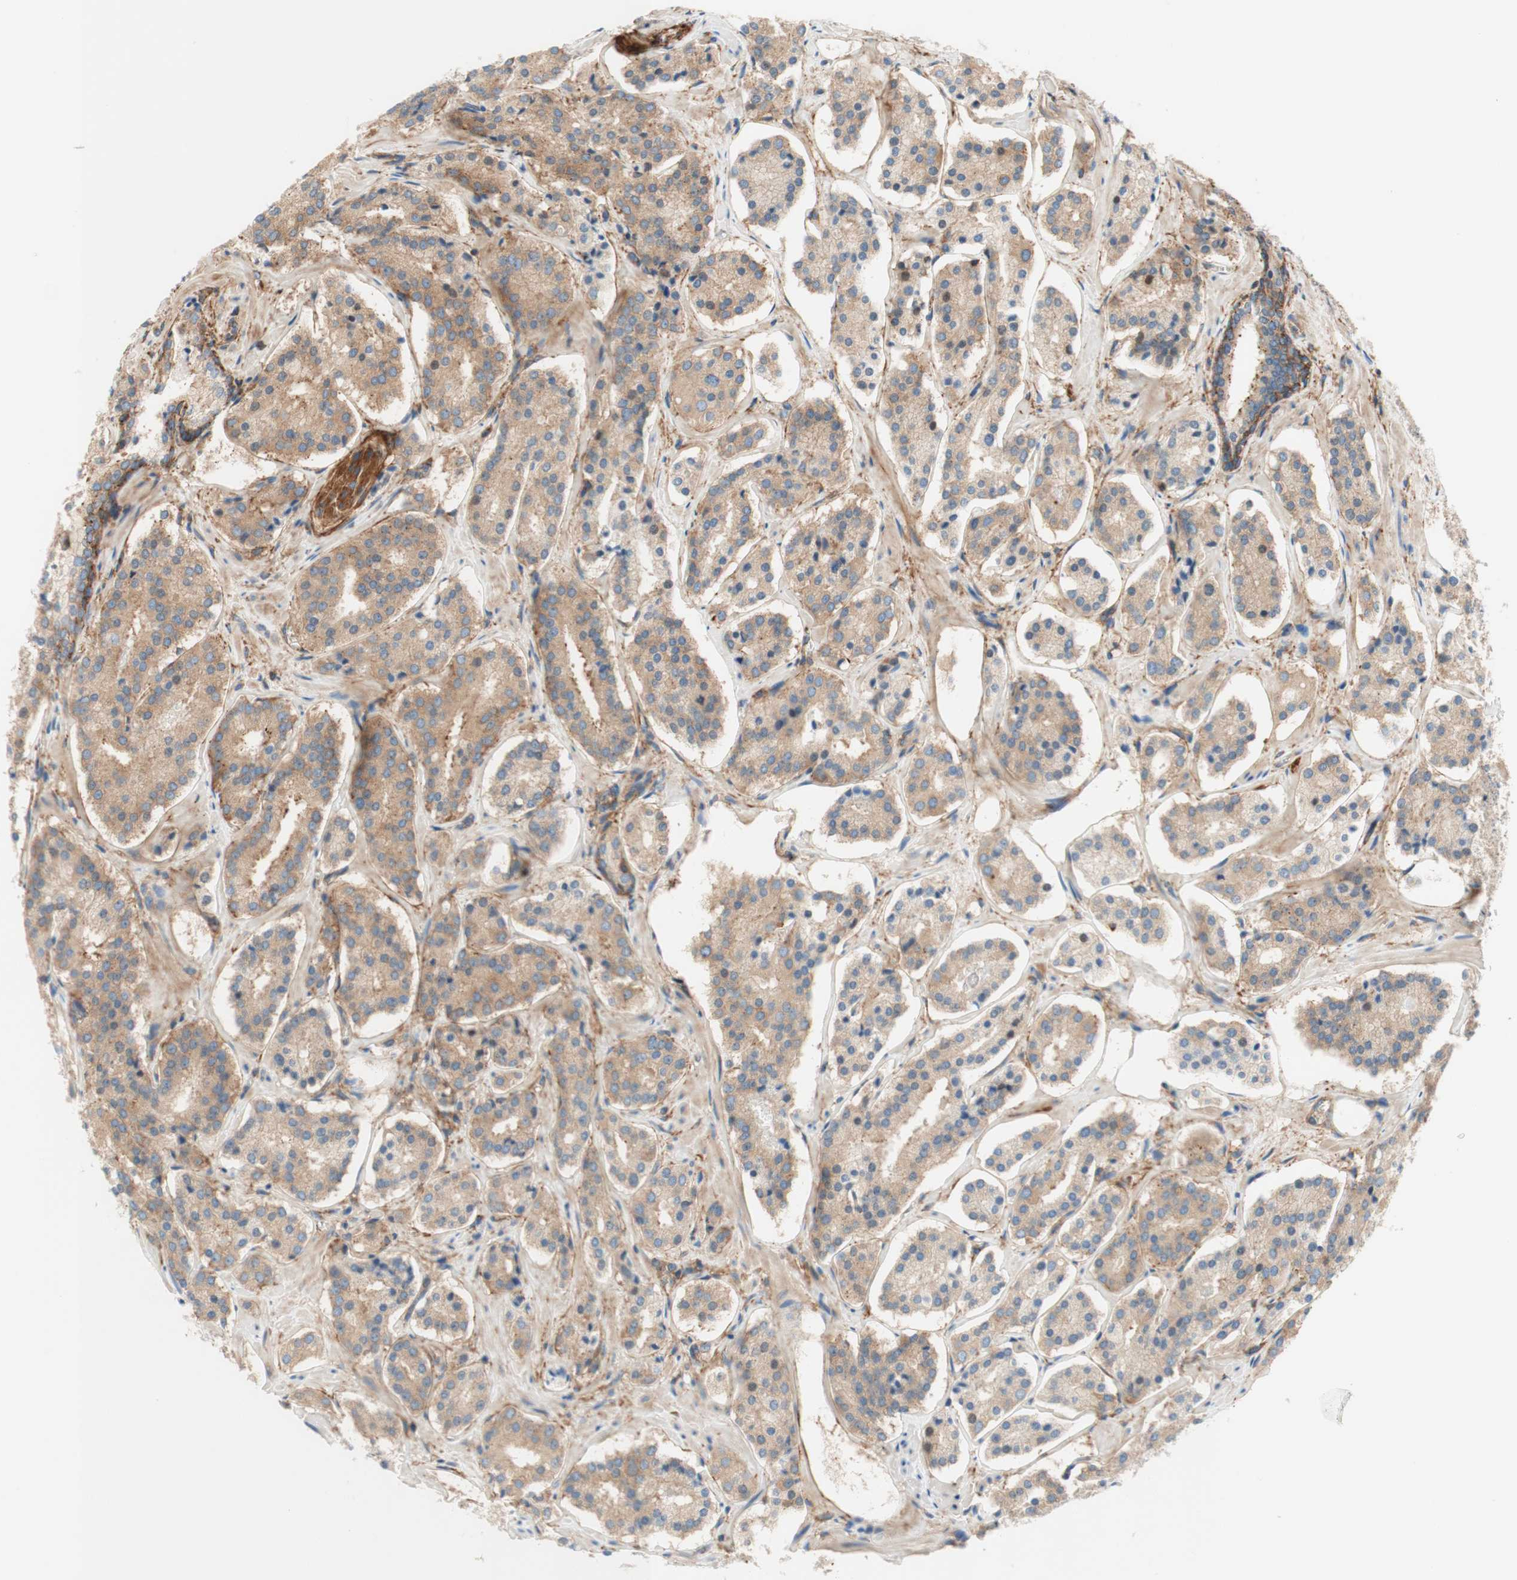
{"staining": {"intensity": "moderate", "quantity": ">75%", "location": "cytoplasmic/membranous"}, "tissue": "prostate cancer", "cell_type": "Tumor cells", "image_type": "cancer", "snomed": [{"axis": "morphology", "description": "Adenocarcinoma, High grade"}, {"axis": "topography", "description": "Prostate"}], "caption": "Human prostate high-grade adenocarcinoma stained for a protein (brown) demonstrates moderate cytoplasmic/membranous positive expression in approximately >75% of tumor cells.", "gene": "VPS26A", "patient": {"sex": "male", "age": 60}}